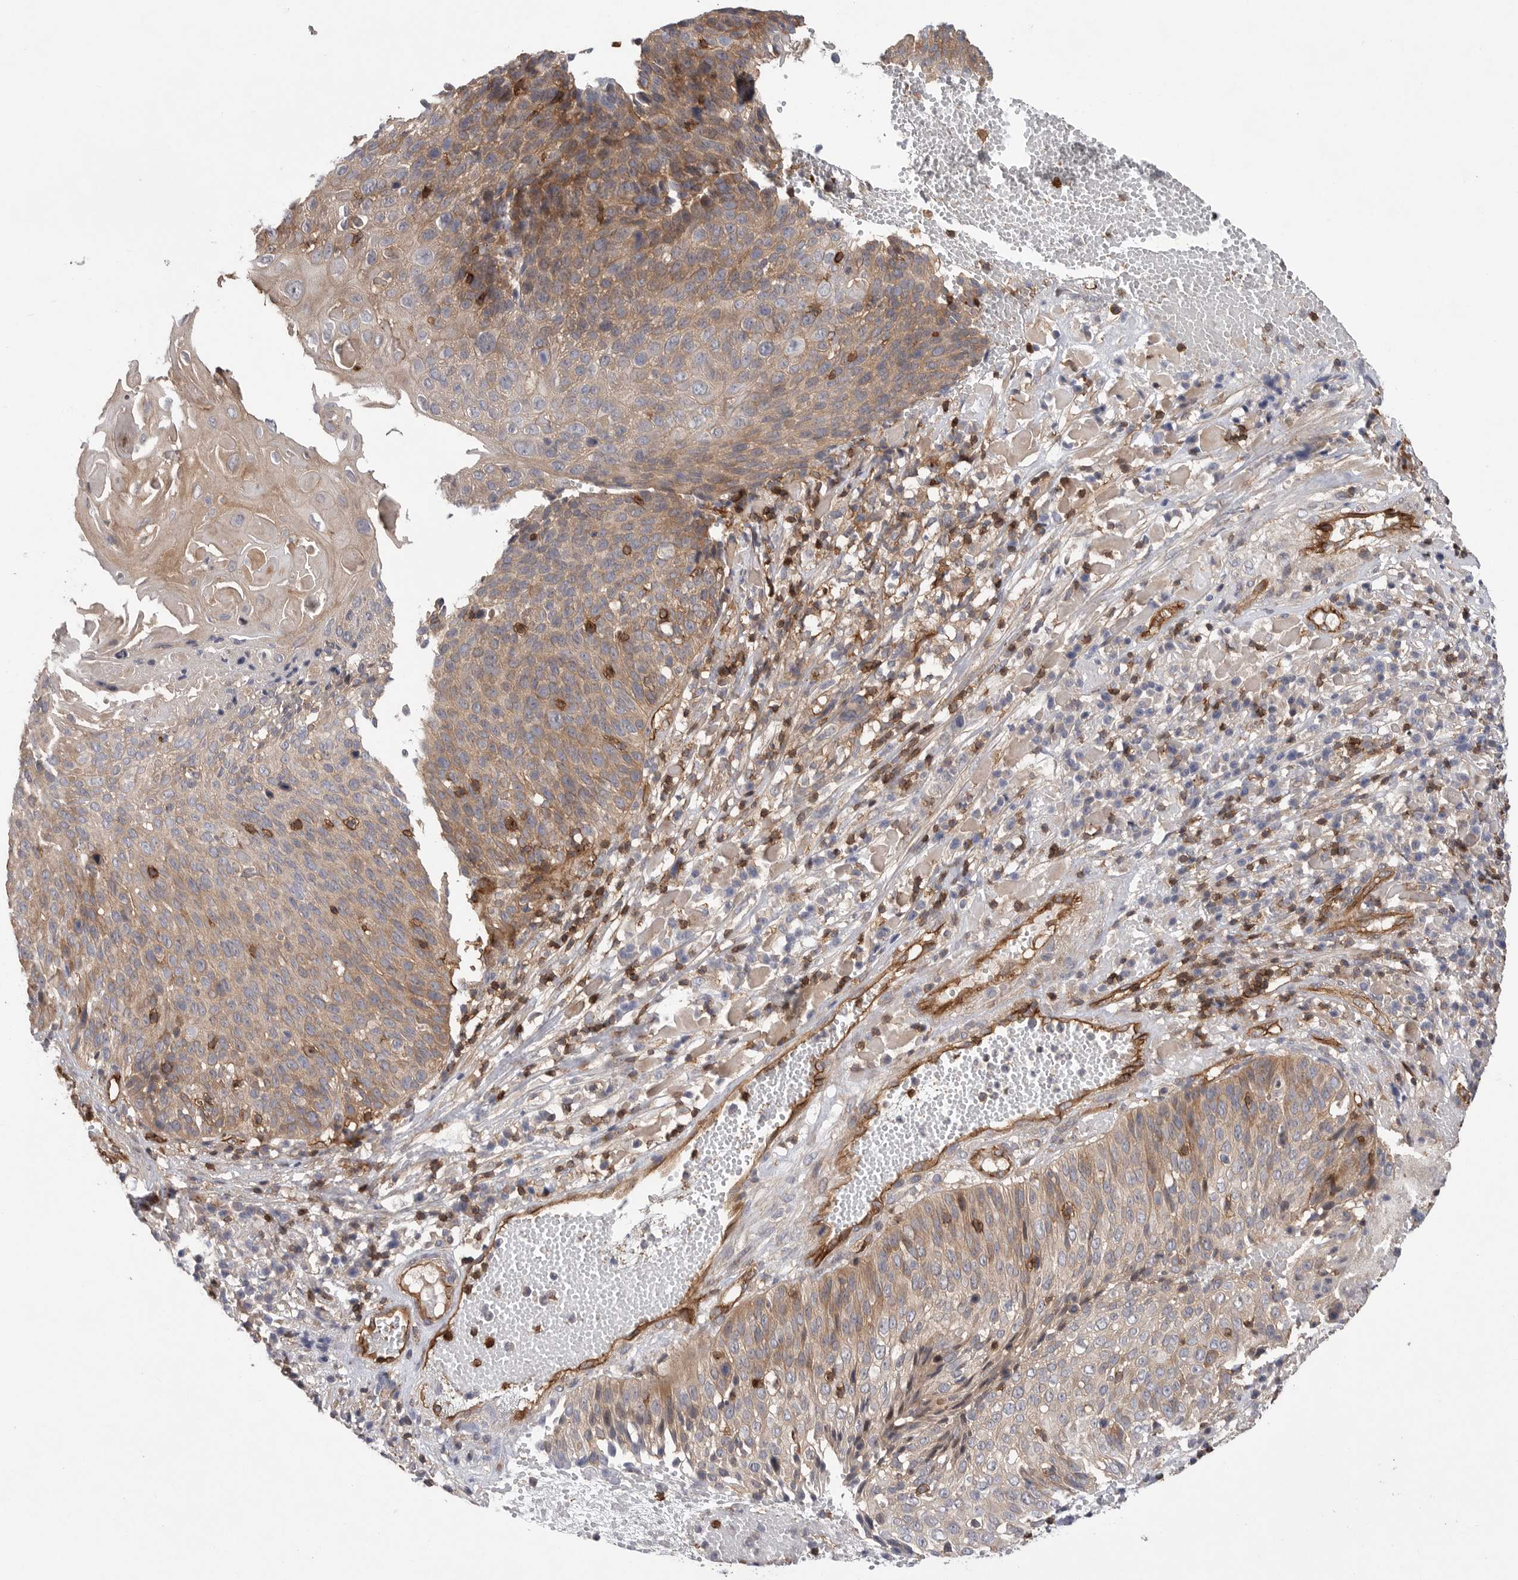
{"staining": {"intensity": "moderate", "quantity": ">75%", "location": "cytoplasmic/membranous"}, "tissue": "cervical cancer", "cell_type": "Tumor cells", "image_type": "cancer", "snomed": [{"axis": "morphology", "description": "Squamous cell carcinoma, NOS"}, {"axis": "topography", "description": "Cervix"}], "caption": "IHC micrograph of cervical cancer stained for a protein (brown), which displays medium levels of moderate cytoplasmic/membranous expression in approximately >75% of tumor cells.", "gene": "PRKCH", "patient": {"sex": "female", "age": 74}}